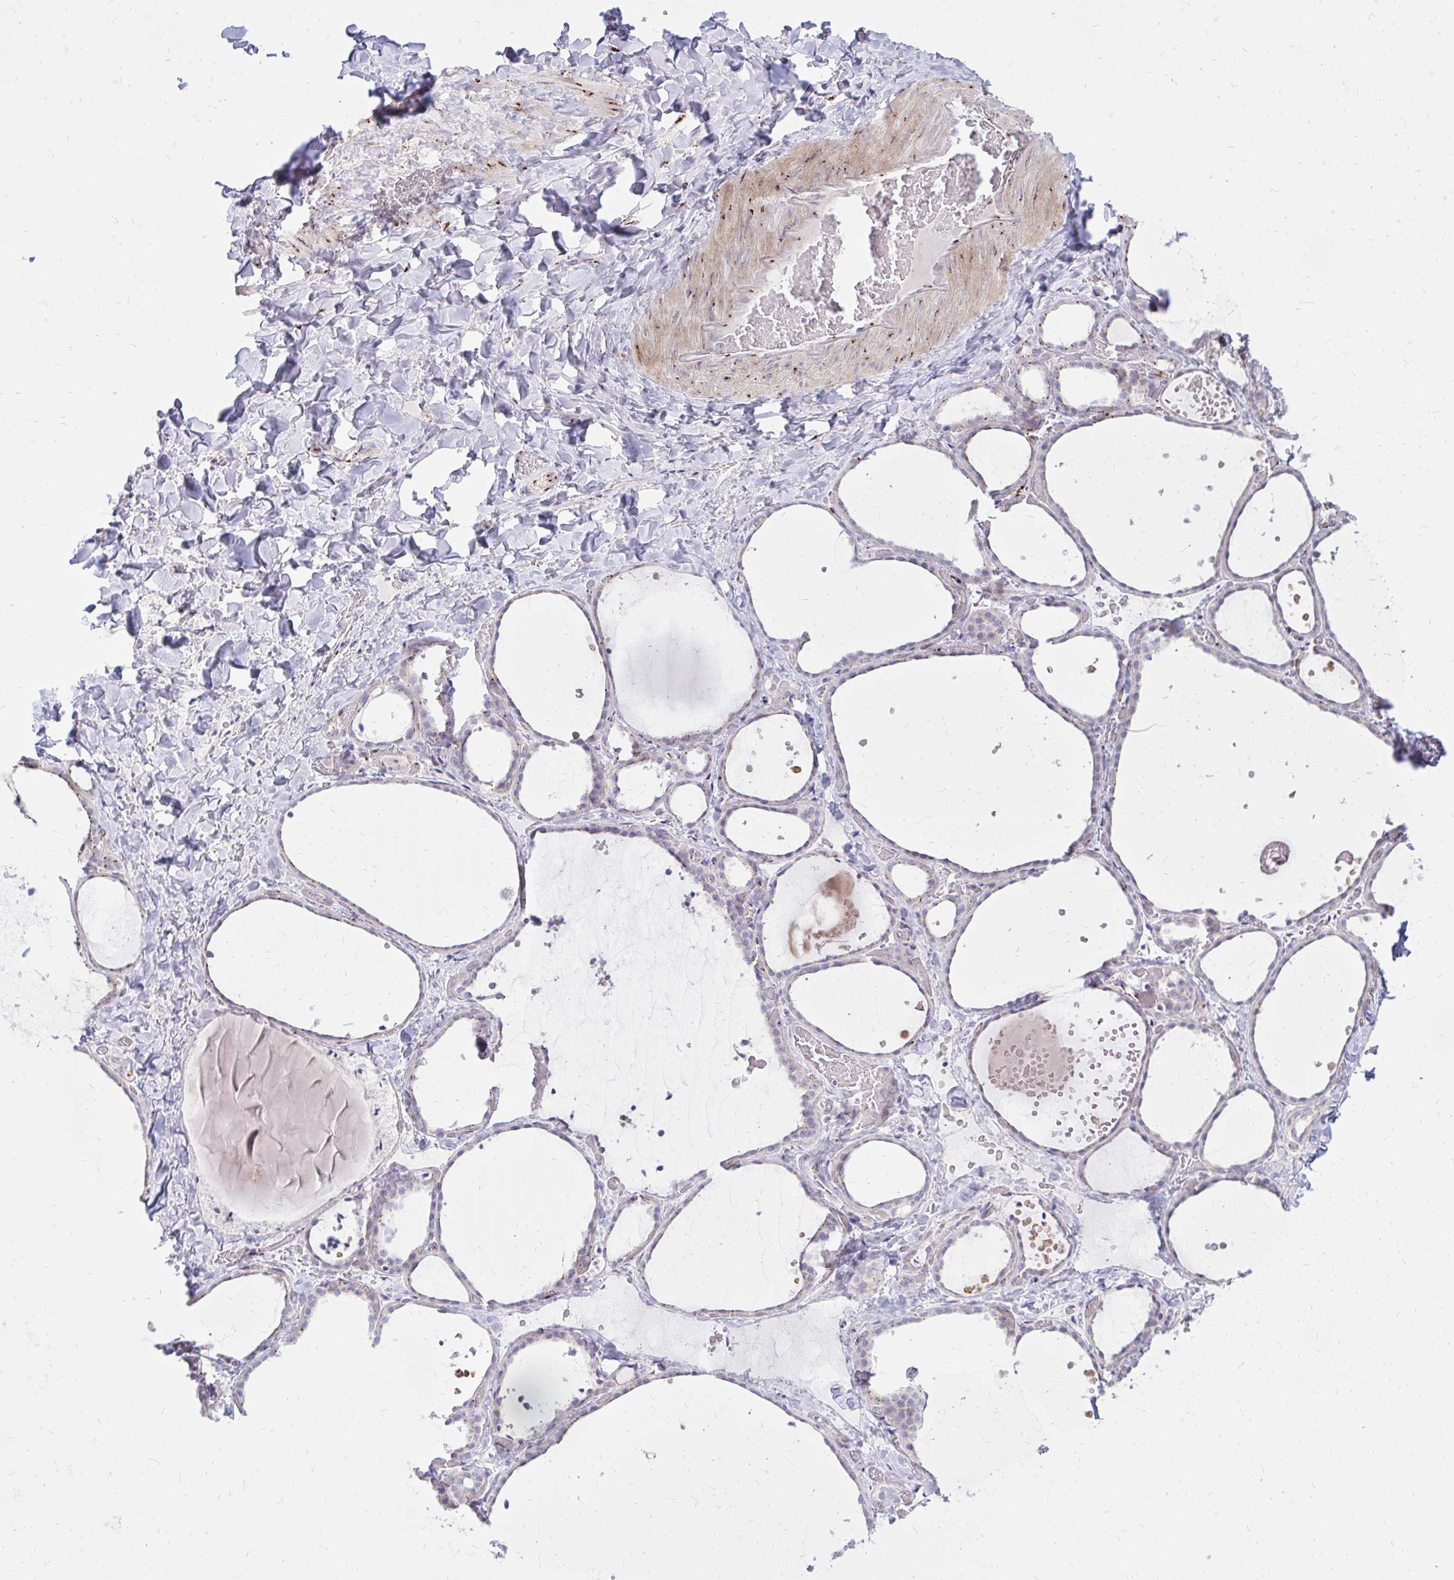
{"staining": {"intensity": "moderate", "quantity": "<25%", "location": "cytoplasmic/membranous"}, "tissue": "thyroid gland", "cell_type": "Glandular cells", "image_type": "normal", "snomed": [{"axis": "morphology", "description": "Normal tissue, NOS"}, {"axis": "topography", "description": "Thyroid gland"}], "caption": "IHC (DAB (3,3'-diaminobenzidine)) staining of unremarkable human thyroid gland displays moderate cytoplasmic/membranous protein staining in about <25% of glandular cells.", "gene": "RAB6A", "patient": {"sex": "female", "age": 36}}